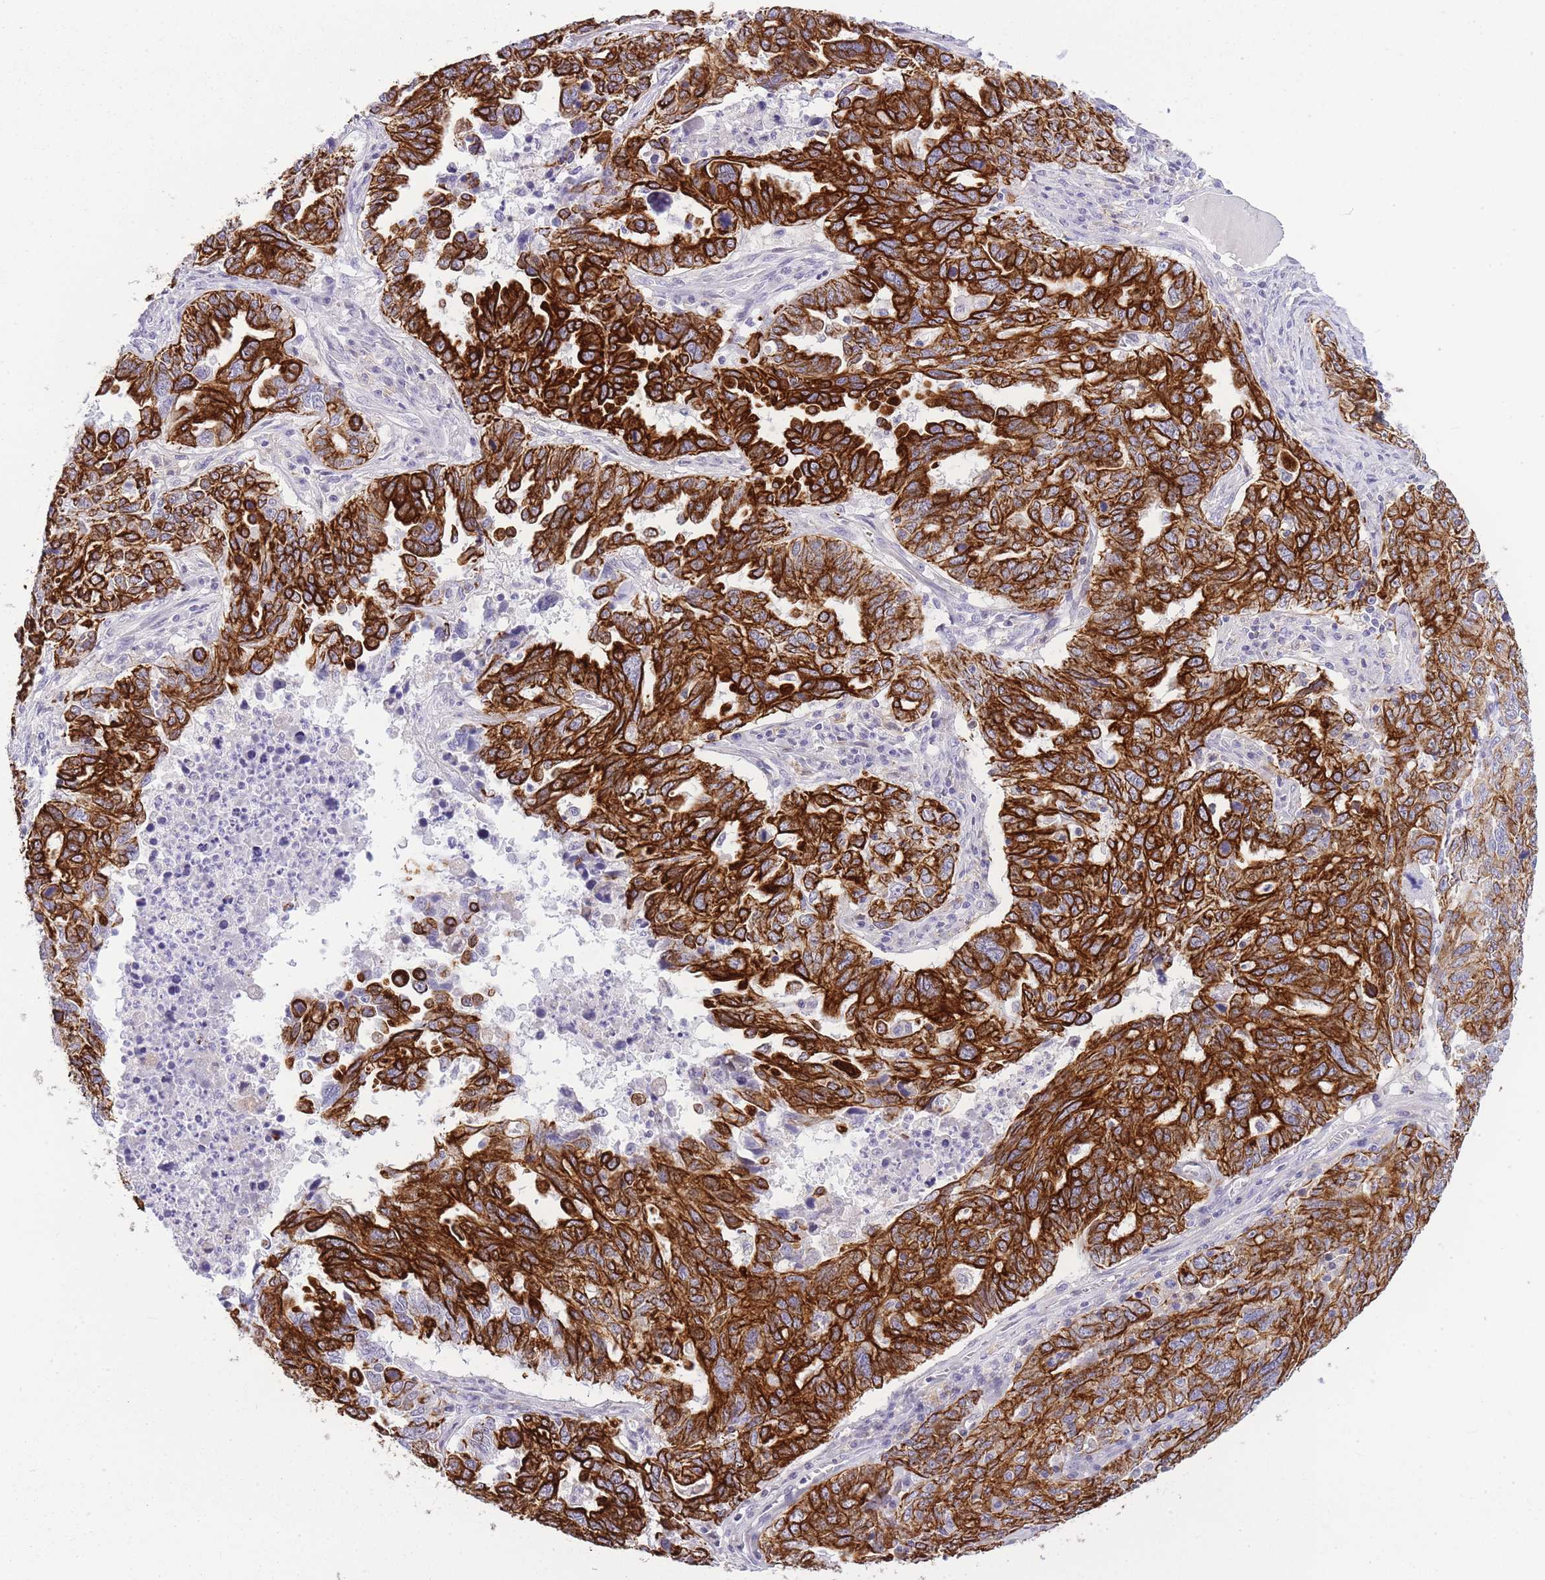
{"staining": {"intensity": "strong", "quantity": ">75%", "location": "cytoplasmic/membranous"}, "tissue": "ovarian cancer", "cell_type": "Tumor cells", "image_type": "cancer", "snomed": [{"axis": "morphology", "description": "Carcinoma, endometroid"}, {"axis": "topography", "description": "Ovary"}], "caption": "Protein expression analysis of endometroid carcinoma (ovarian) displays strong cytoplasmic/membranous positivity in about >75% of tumor cells.", "gene": "RADX", "patient": {"sex": "female", "age": 62}}